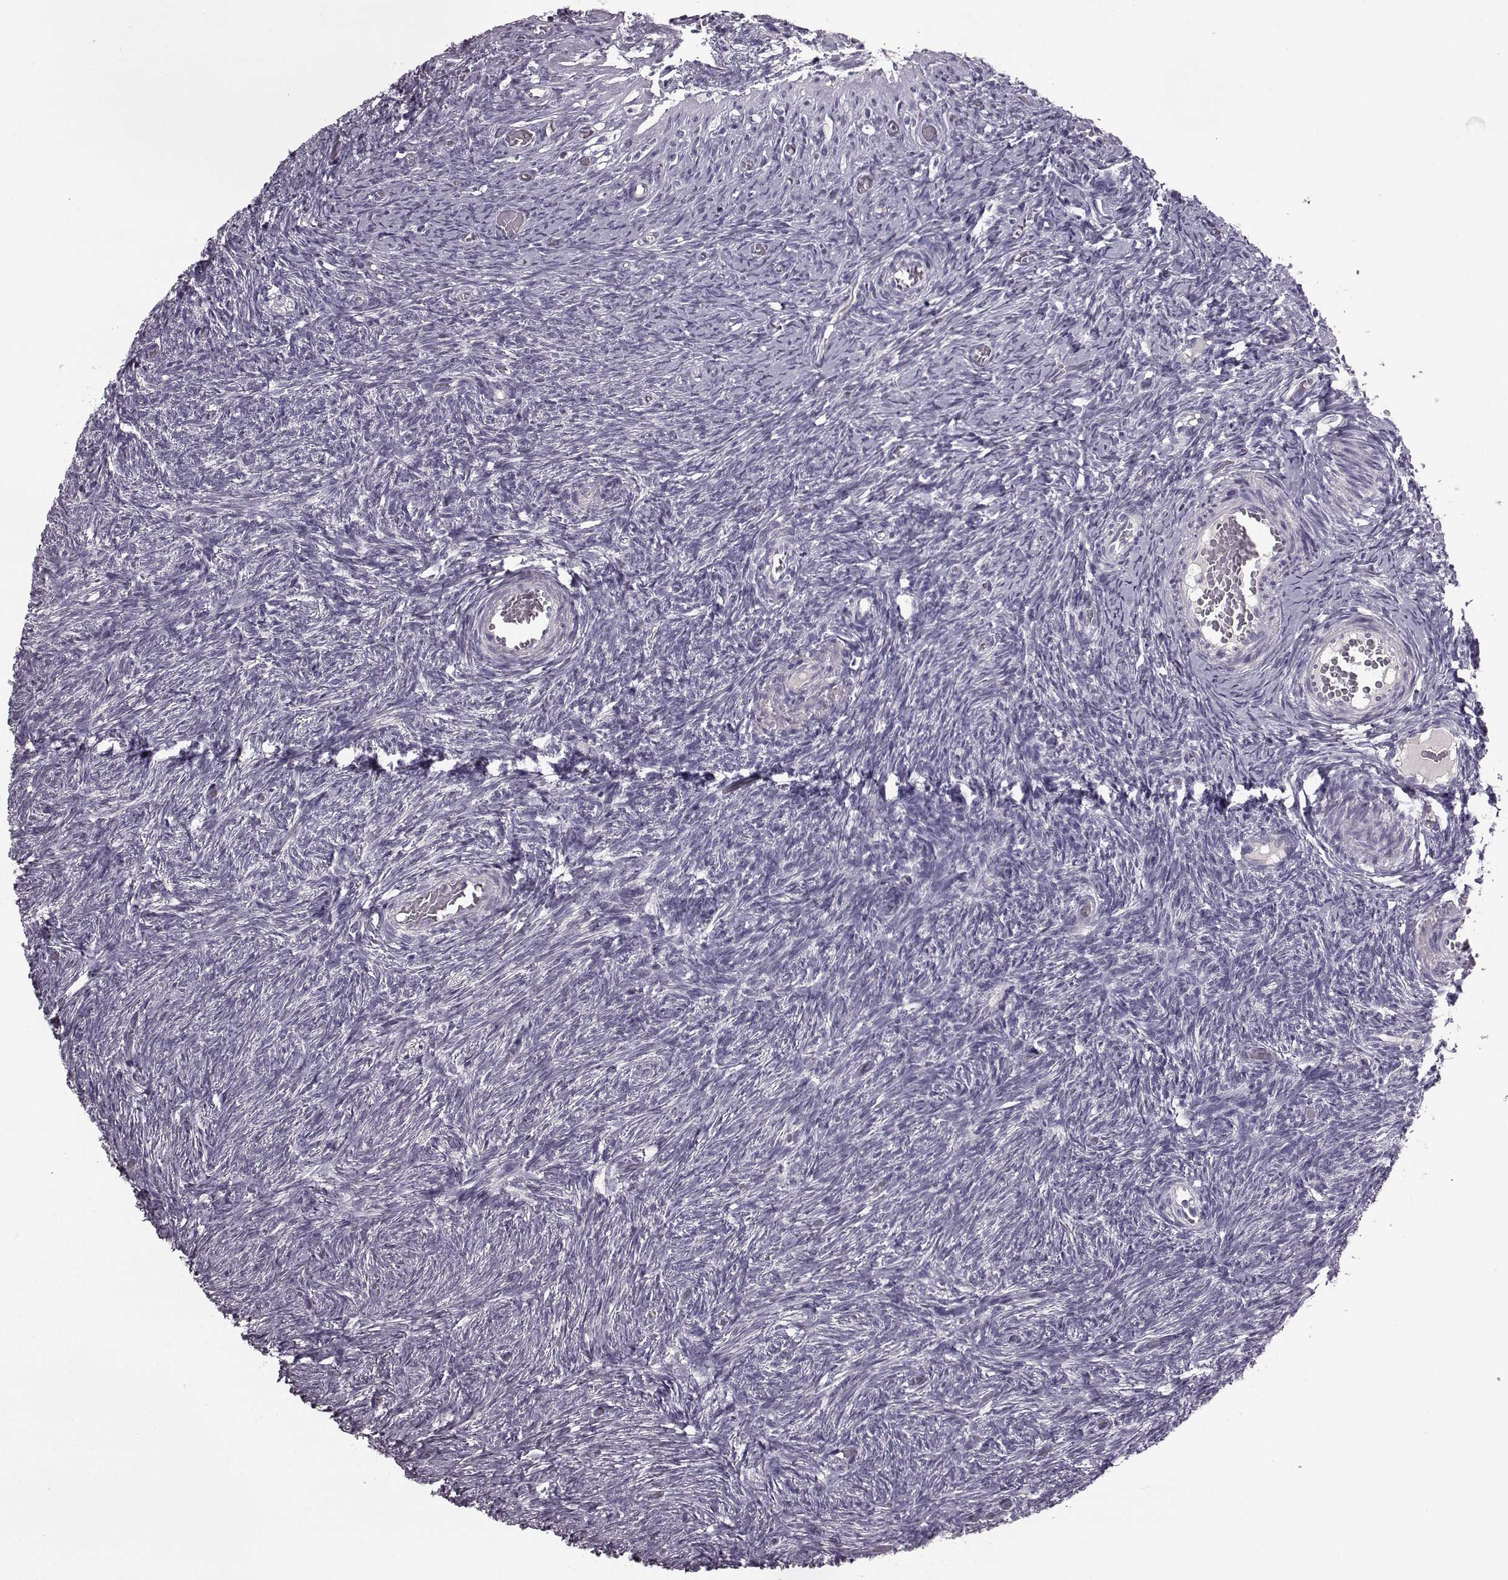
{"staining": {"intensity": "negative", "quantity": "none", "location": "none"}, "tissue": "ovary", "cell_type": "Ovarian stroma cells", "image_type": "normal", "snomed": [{"axis": "morphology", "description": "Normal tissue, NOS"}, {"axis": "topography", "description": "Ovary"}], "caption": "DAB (3,3'-diaminobenzidine) immunohistochemical staining of normal human ovary displays no significant expression in ovarian stroma cells. (Brightfield microscopy of DAB IHC at high magnification).", "gene": "PRPH2", "patient": {"sex": "female", "age": 39}}